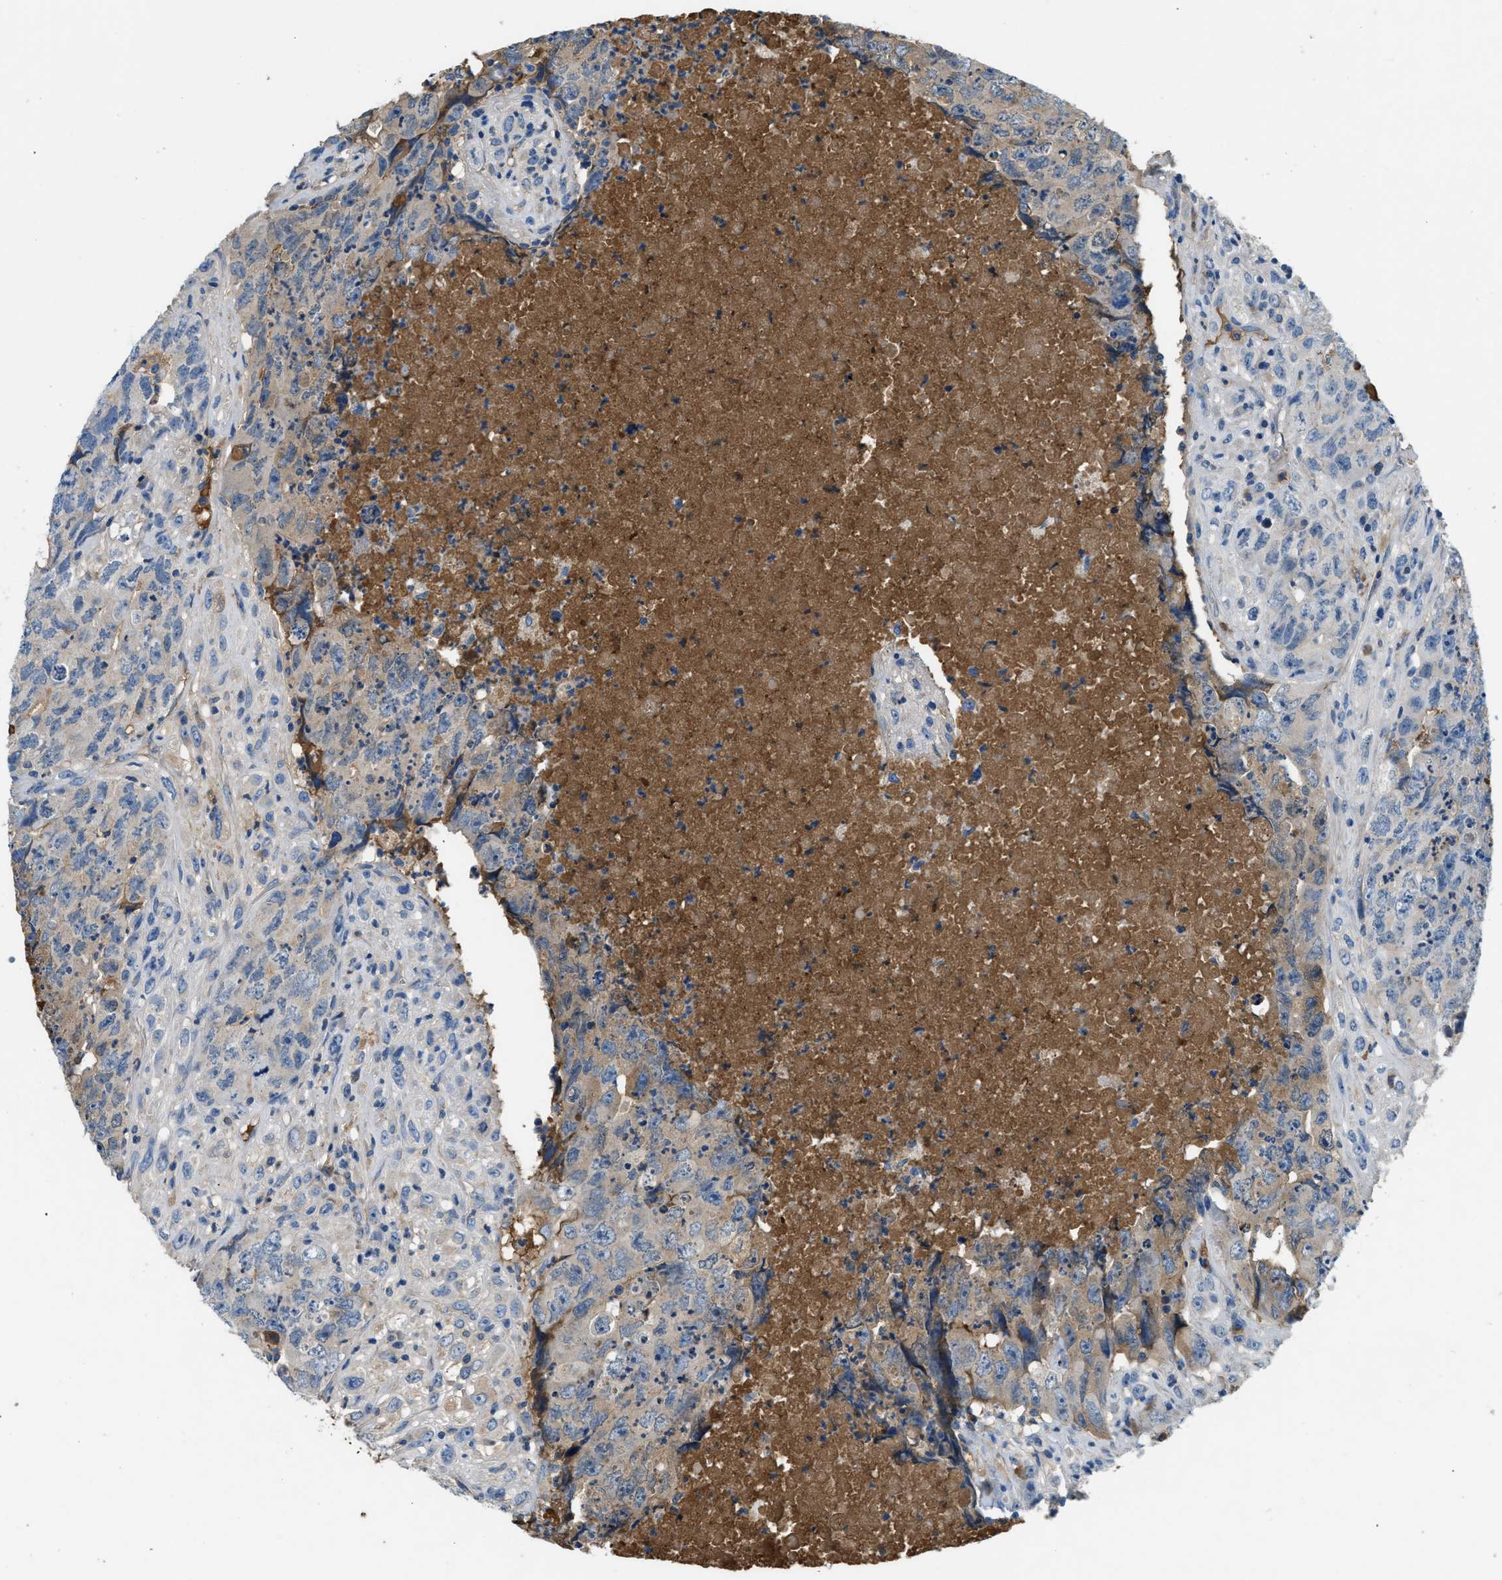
{"staining": {"intensity": "weak", "quantity": "<25%", "location": "cytoplasmic/membranous"}, "tissue": "testis cancer", "cell_type": "Tumor cells", "image_type": "cancer", "snomed": [{"axis": "morphology", "description": "Carcinoma, Embryonal, NOS"}, {"axis": "topography", "description": "Testis"}], "caption": "A photomicrograph of human testis embryonal carcinoma is negative for staining in tumor cells. Nuclei are stained in blue.", "gene": "STC1", "patient": {"sex": "male", "age": 32}}